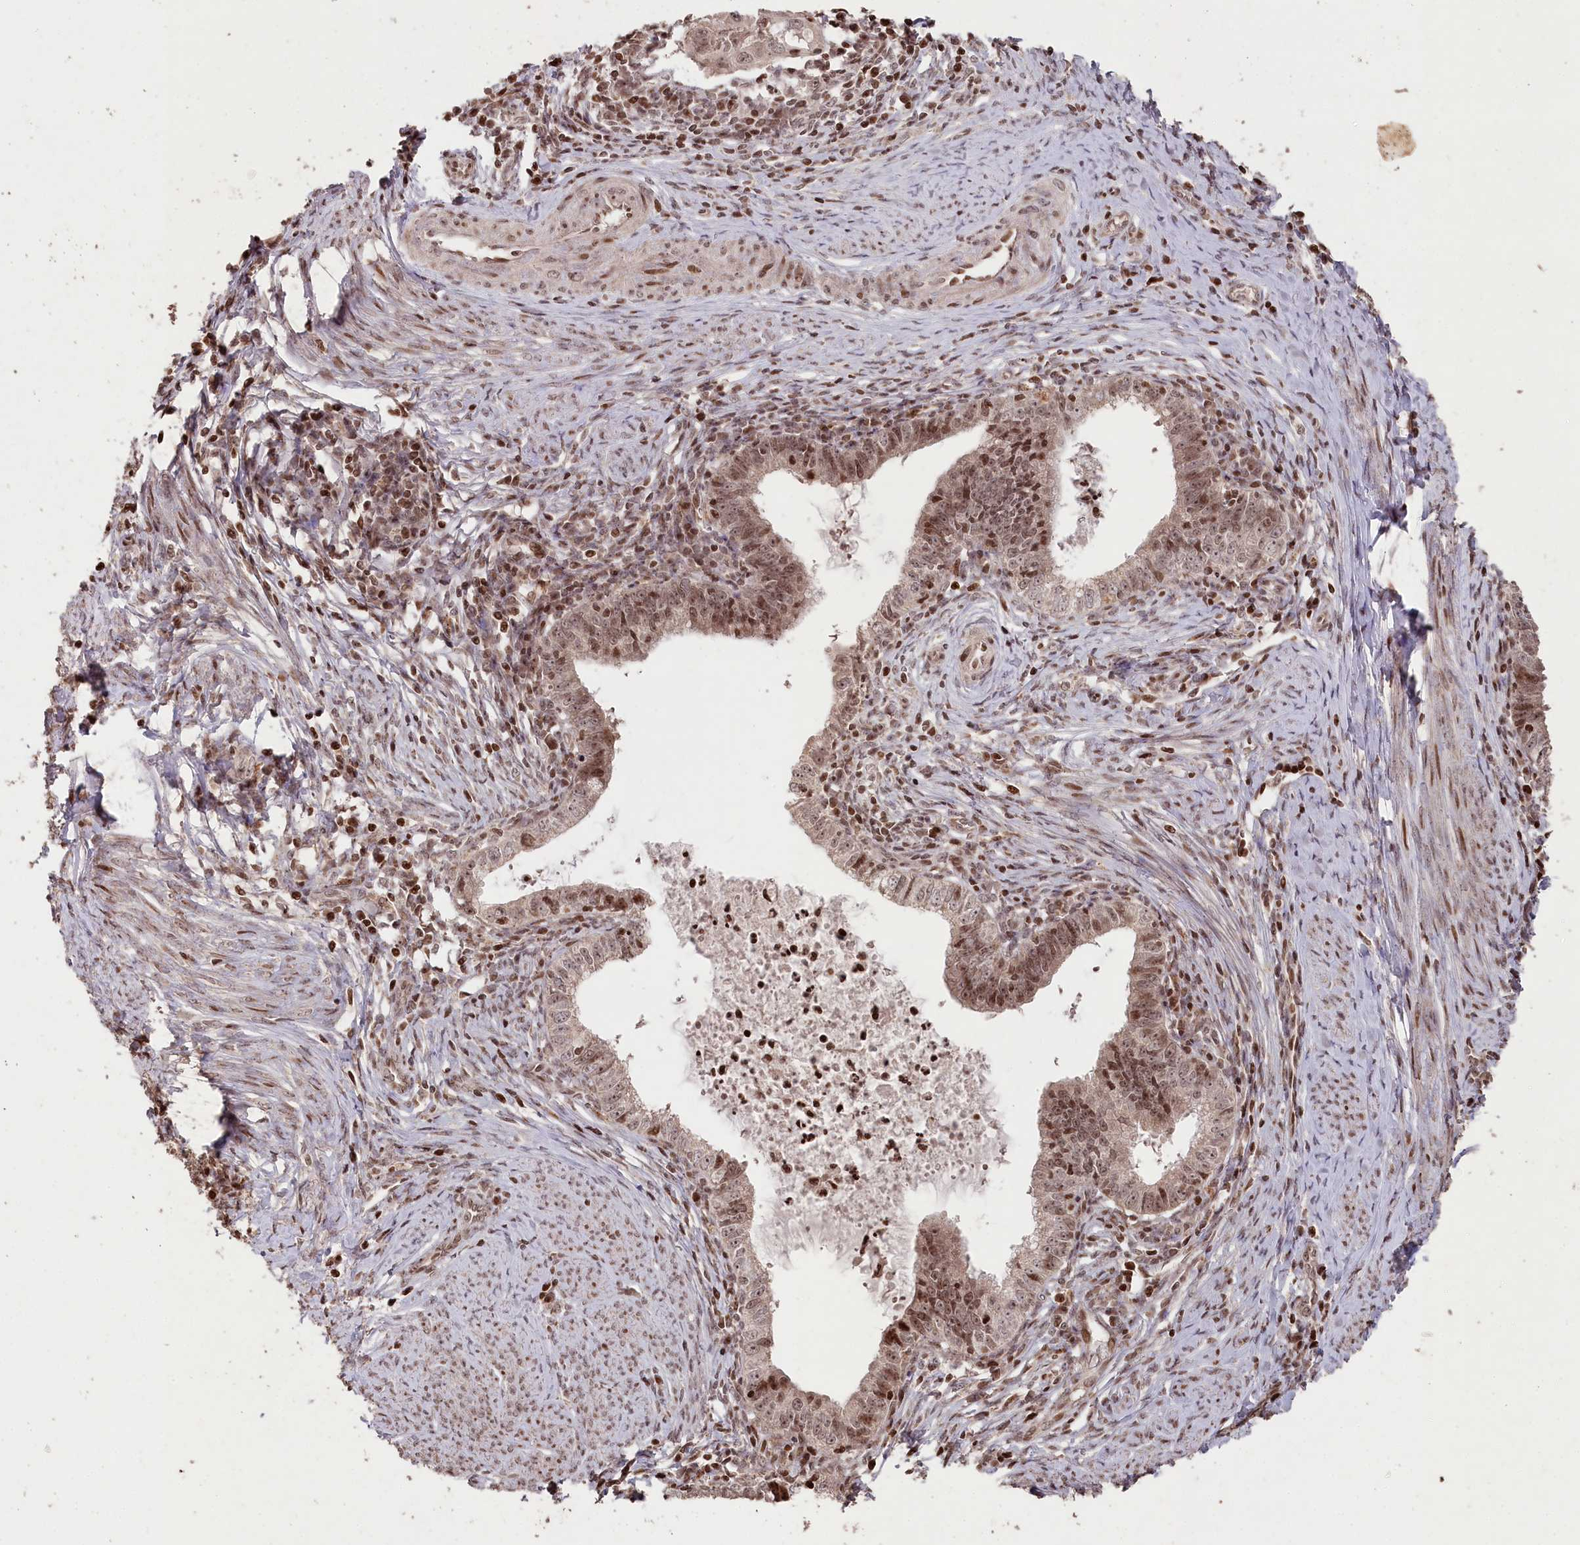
{"staining": {"intensity": "moderate", "quantity": ">75%", "location": "nuclear"}, "tissue": "cervical cancer", "cell_type": "Tumor cells", "image_type": "cancer", "snomed": [{"axis": "morphology", "description": "Adenocarcinoma, NOS"}, {"axis": "topography", "description": "Cervix"}], "caption": "Adenocarcinoma (cervical) stained for a protein (brown) reveals moderate nuclear positive positivity in about >75% of tumor cells.", "gene": "CCSER2", "patient": {"sex": "female", "age": 36}}